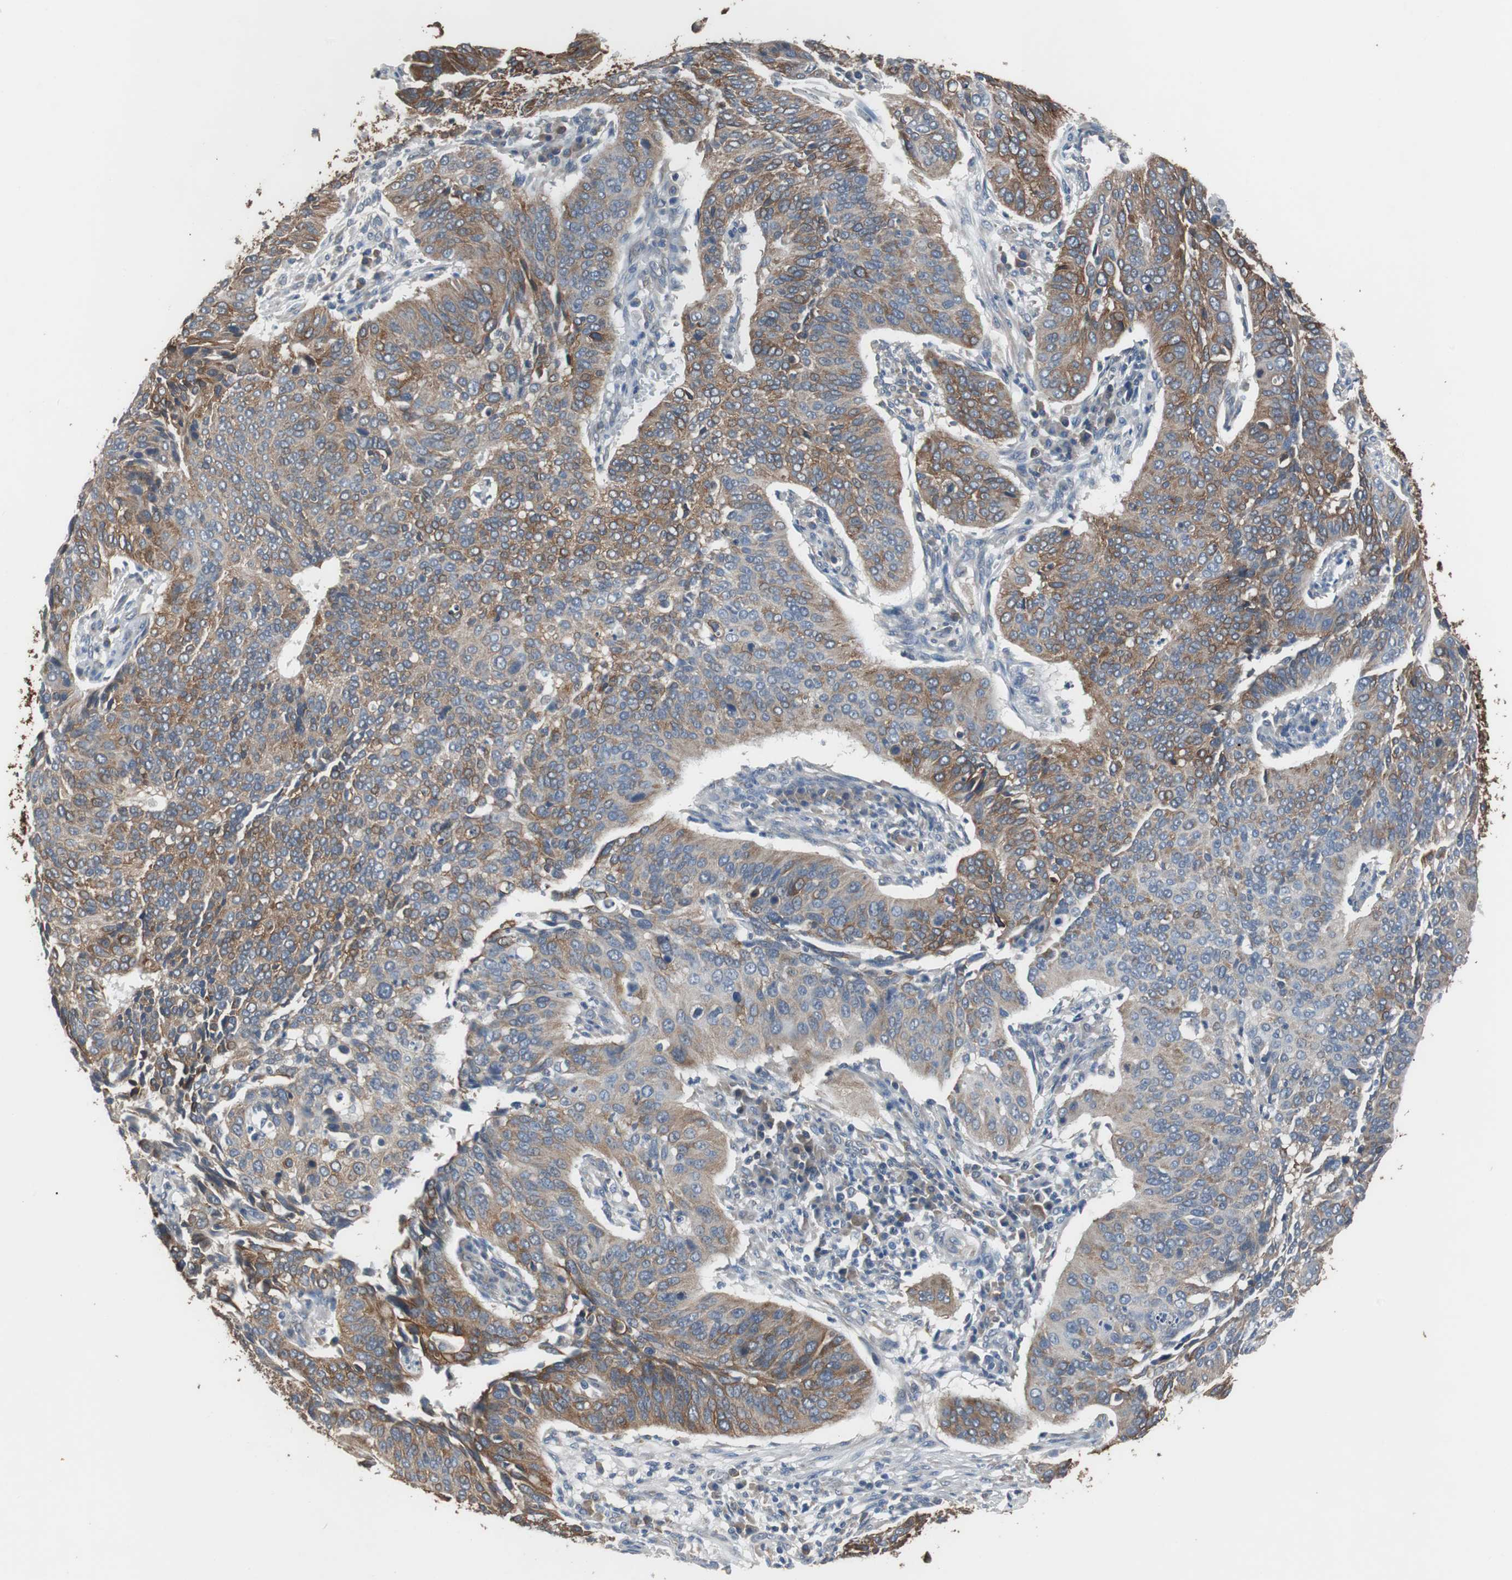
{"staining": {"intensity": "moderate", "quantity": ">75%", "location": "cytoplasmic/membranous"}, "tissue": "cervical cancer", "cell_type": "Tumor cells", "image_type": "cancer", "snomed": [{"axis": "morphology", "description": "Squamous cell carcinoma, NOS"}, {"axis": "topography", "description": "Cervix"}], "caption": "Brown immunohistochemical staining in human squamous cell carcinoma (cervical) demonstrates moderate cytoplasmic/membranous staining in approximately >75% of tumor cells.", "gene": "USP10", "patient": {"sex": "female", "age": 39}}